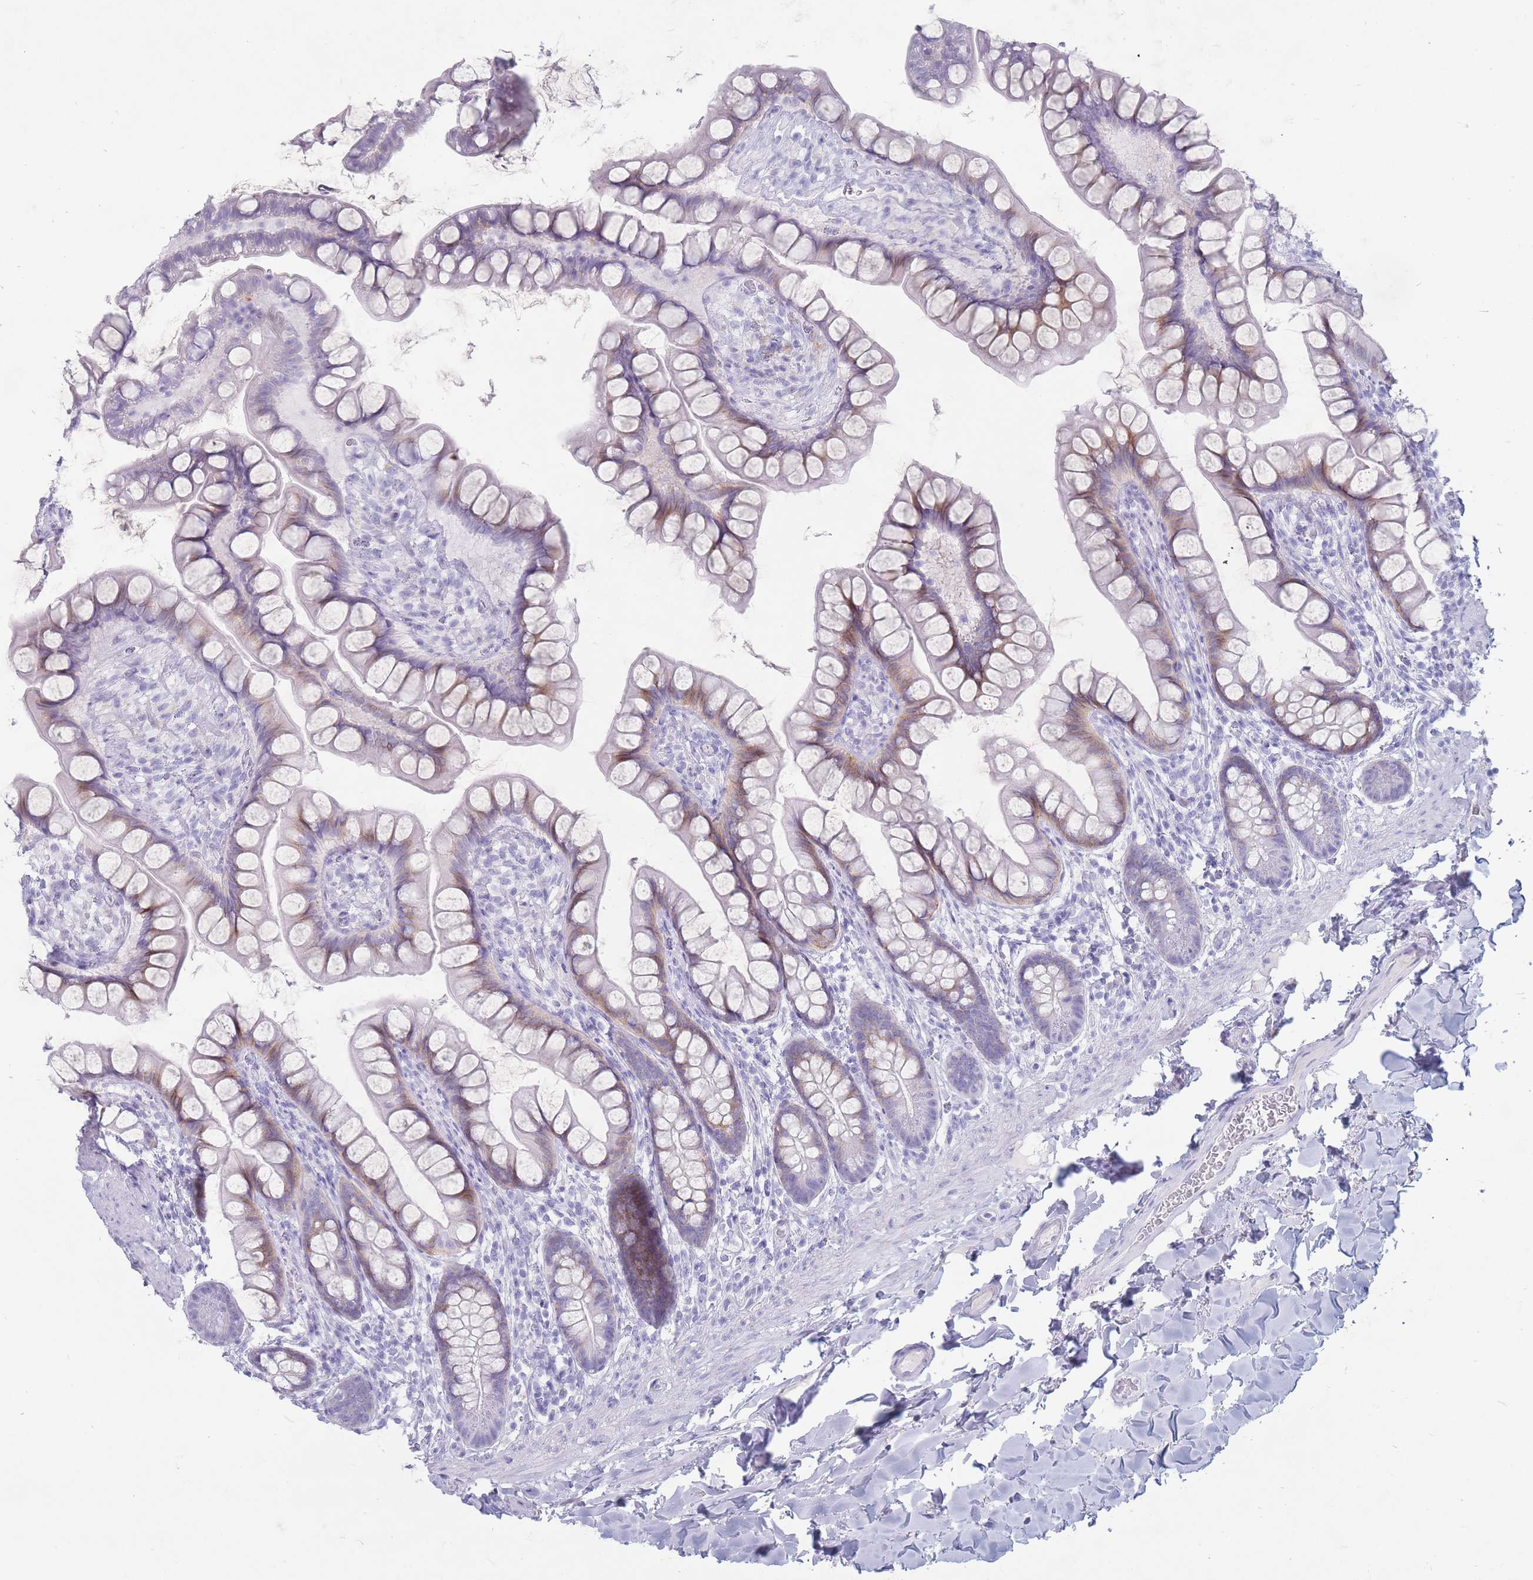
{"staining": {"intensity": "moderate", "quantity": "25%-75%", "location": "cytoplasmic/membranous"}, "tissue": "small intestine", "cell_type": "Glandular cells", "image_type": "normal", "snomed": [{"axis": "morphology", "description": "Normal tissue, NOS"}, {"axis": "topography", "description": "Small intestine"}], "caption": "Immunohistochemistry (IHC) photomicrograph of unremarkable human small intestine stained for a protein (brown), which shows medium levels of moderate cytoplasmic/membranous staining in approximately 25%-75% of glandular cells.", "gene": "ST3GAL5", "patient": {"sex": "male", "age": 70}}